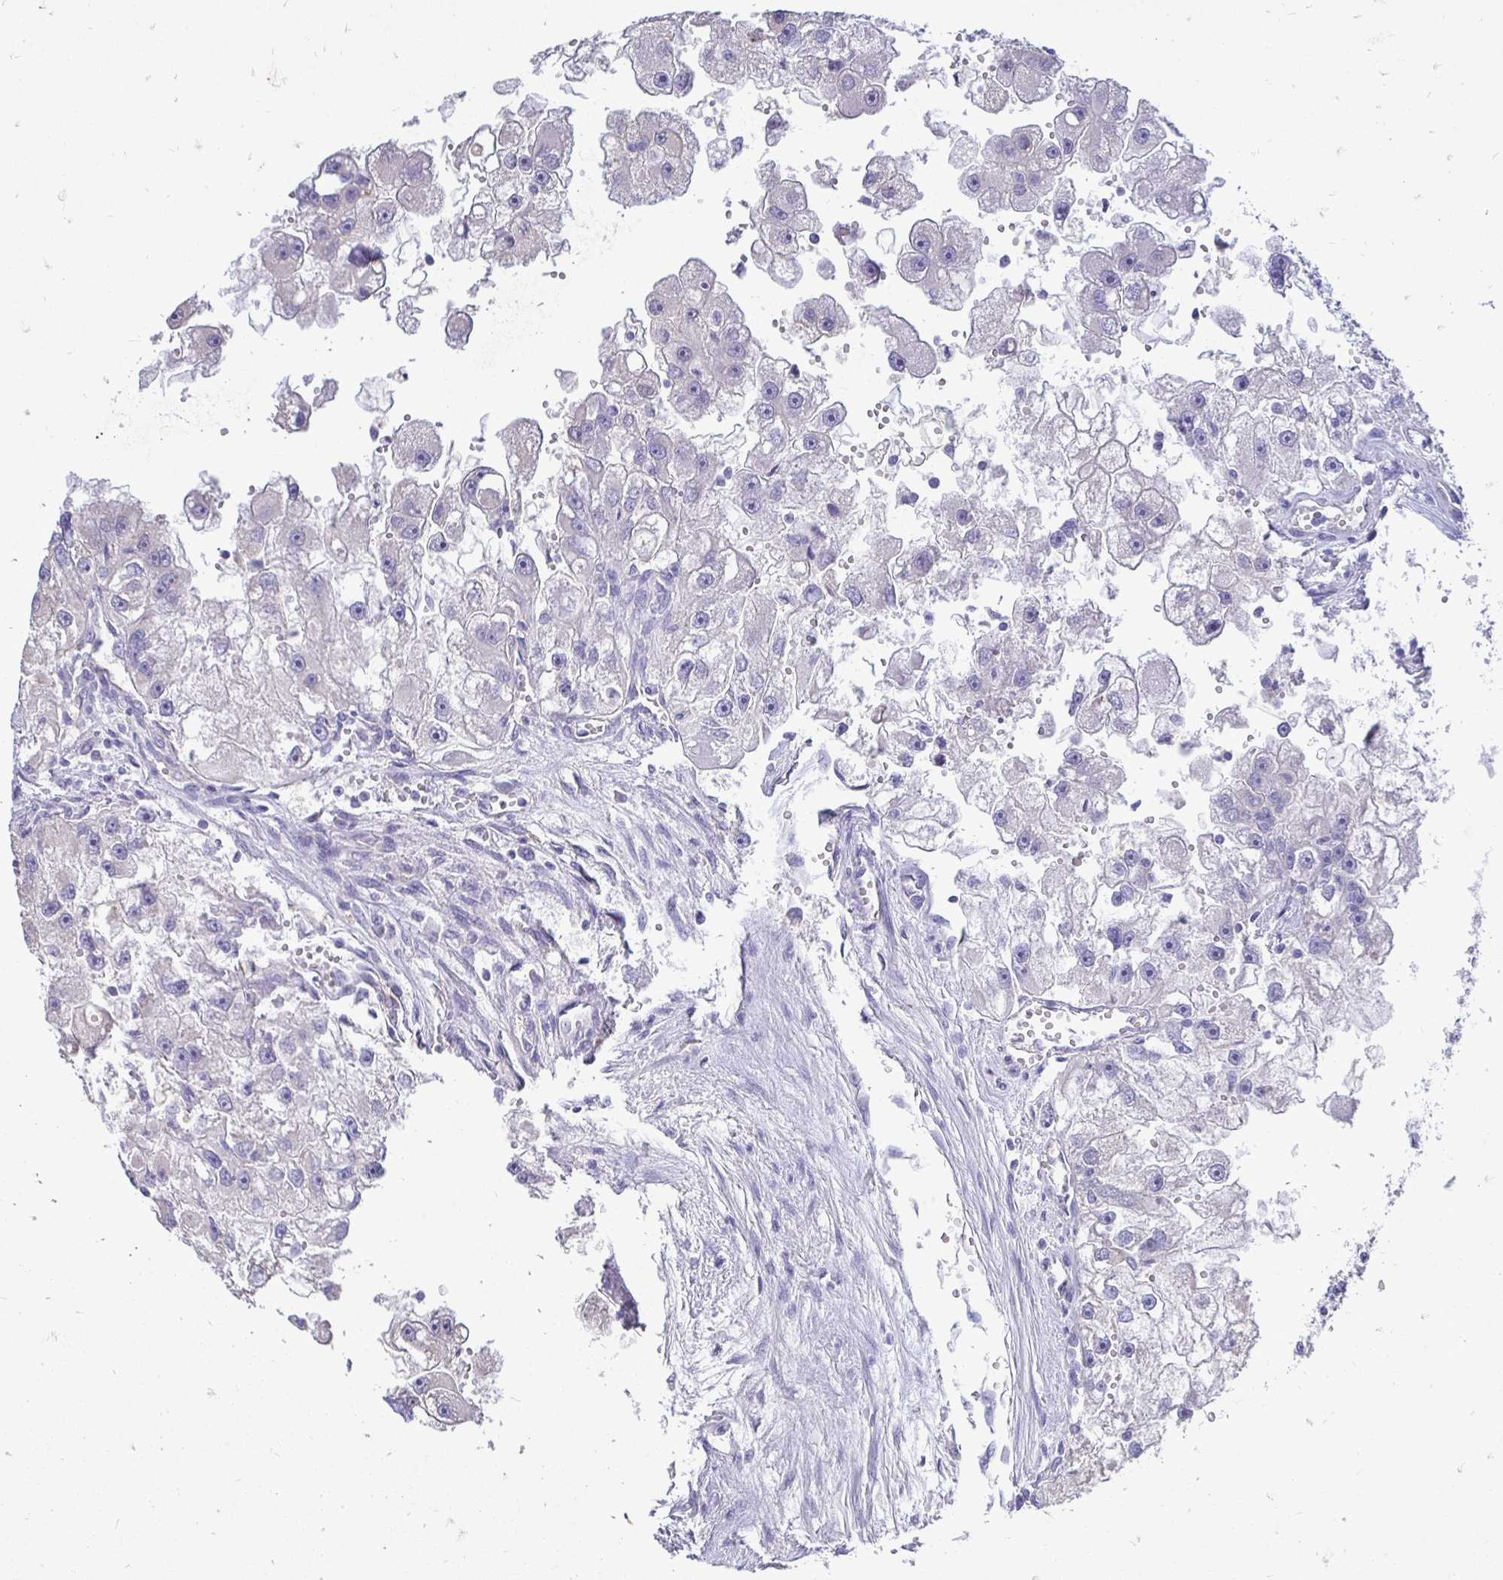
{"staining": {"intensity": "negative", "quantity": "none", "location": "none"}, "tissue": "renal cancer", "cell_type": "Tumor cells", "image_type": "cancer", "snomed": [{"axis": "morphology", "description": "Adenocarcinoma, NOS"}, {"axis": "topography", "description": "Kidney"}], "caption": "This is an immunohistochemistry (IHC) micrograph of renal adenocarcinoma. There is no expression in tumor cells.", "gene": "ALPG", "patient": {"sex": "male", "age": 63}}